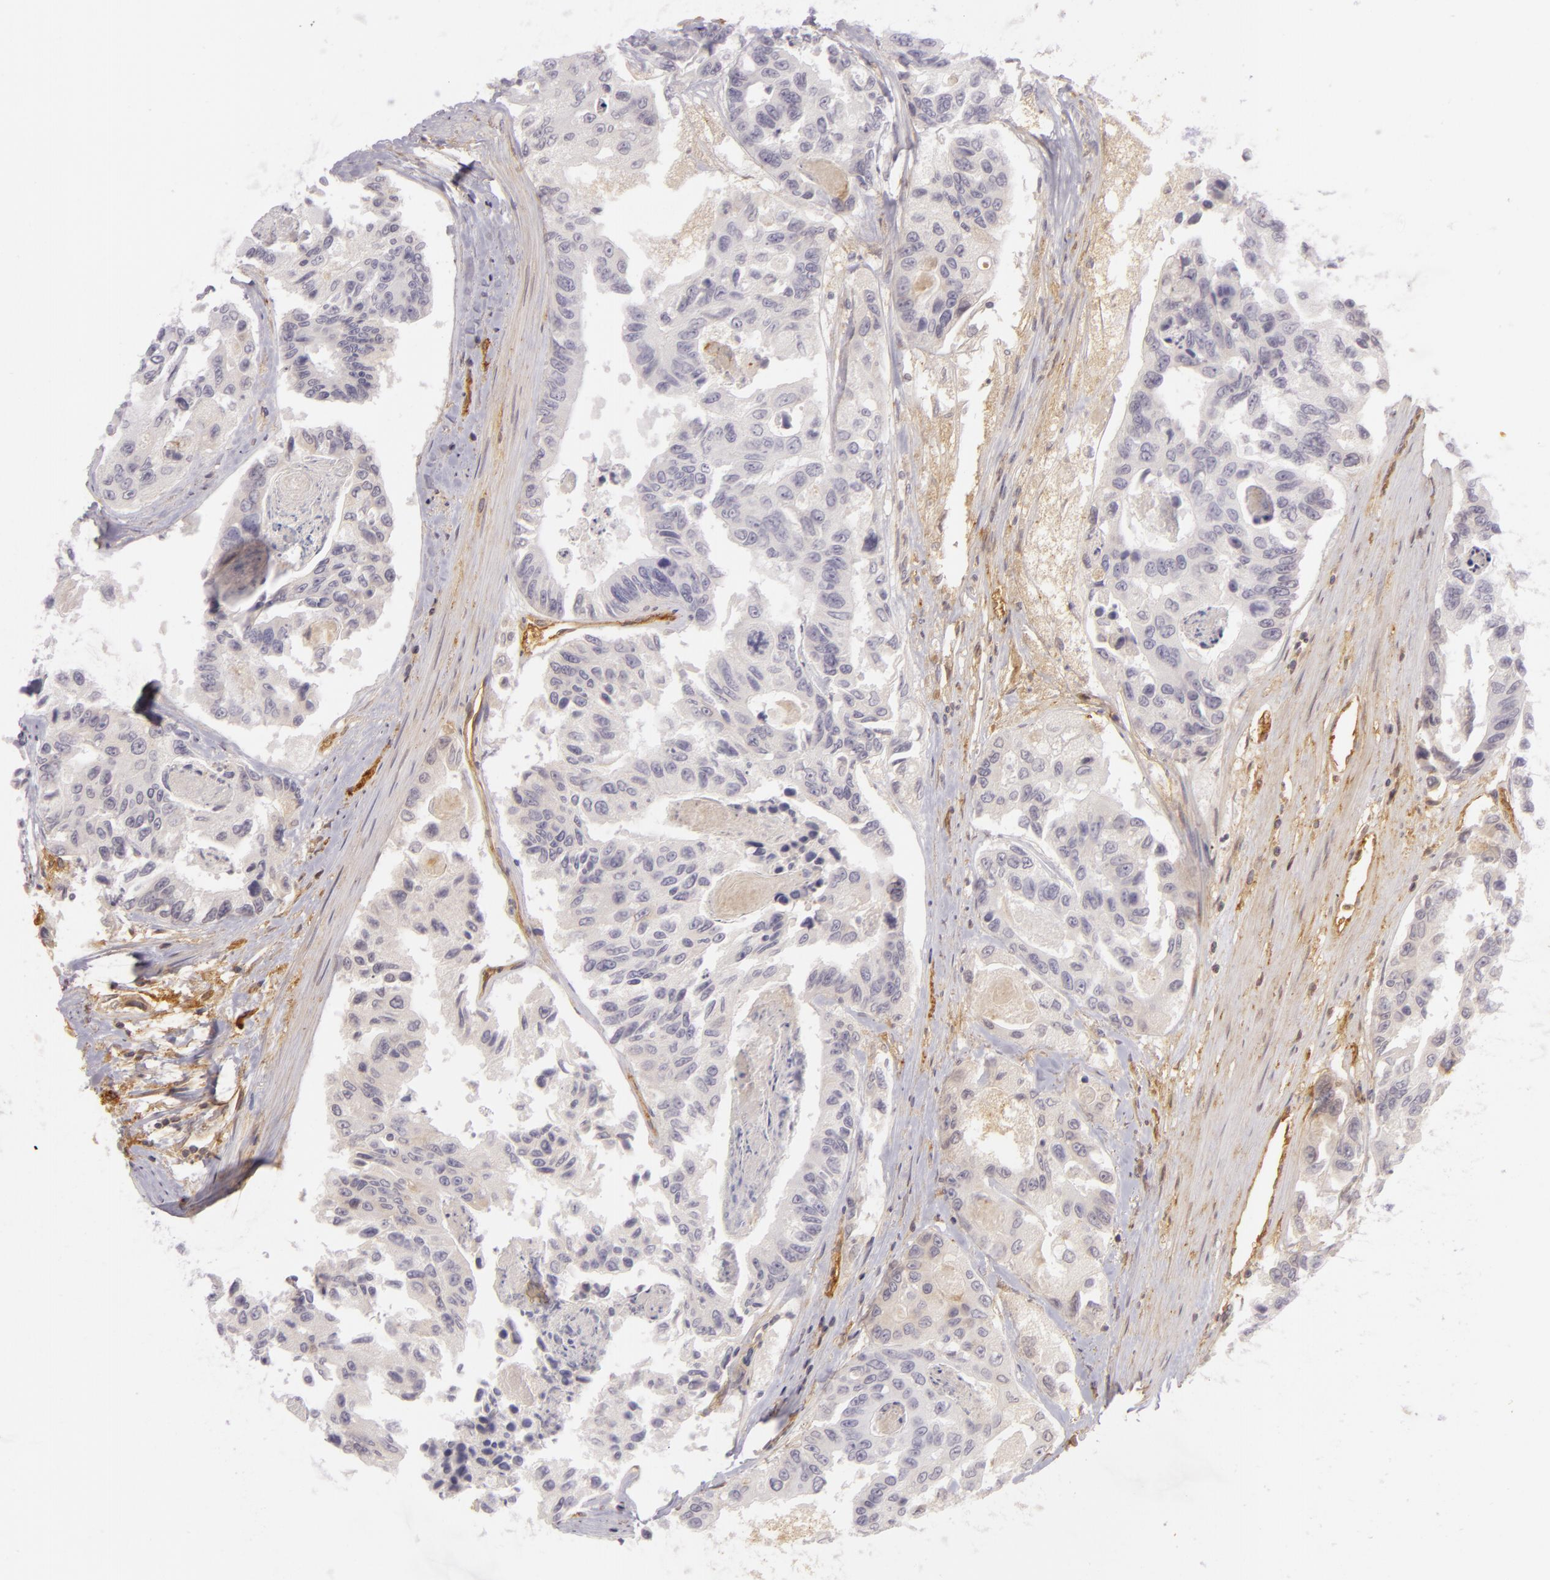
{"staining": {"intensity": "negative", "quantity": "none", "location": "none"}, "tissue": "colorectal cancer", "cell_type": "Tumor cells", "image_type": "cancer", "snomed": [{"axis": "morphology", "description": "Adenocarcinoma, NOS"}, {"axis": "topography", "description": "Colon"}], "caption": "Histopathology image shows no protein expression in tumor cells of adenocarcinoma (colorectal) tissue.", "gene": "CD59", "patient": {"sex": "female", "age": 86}}